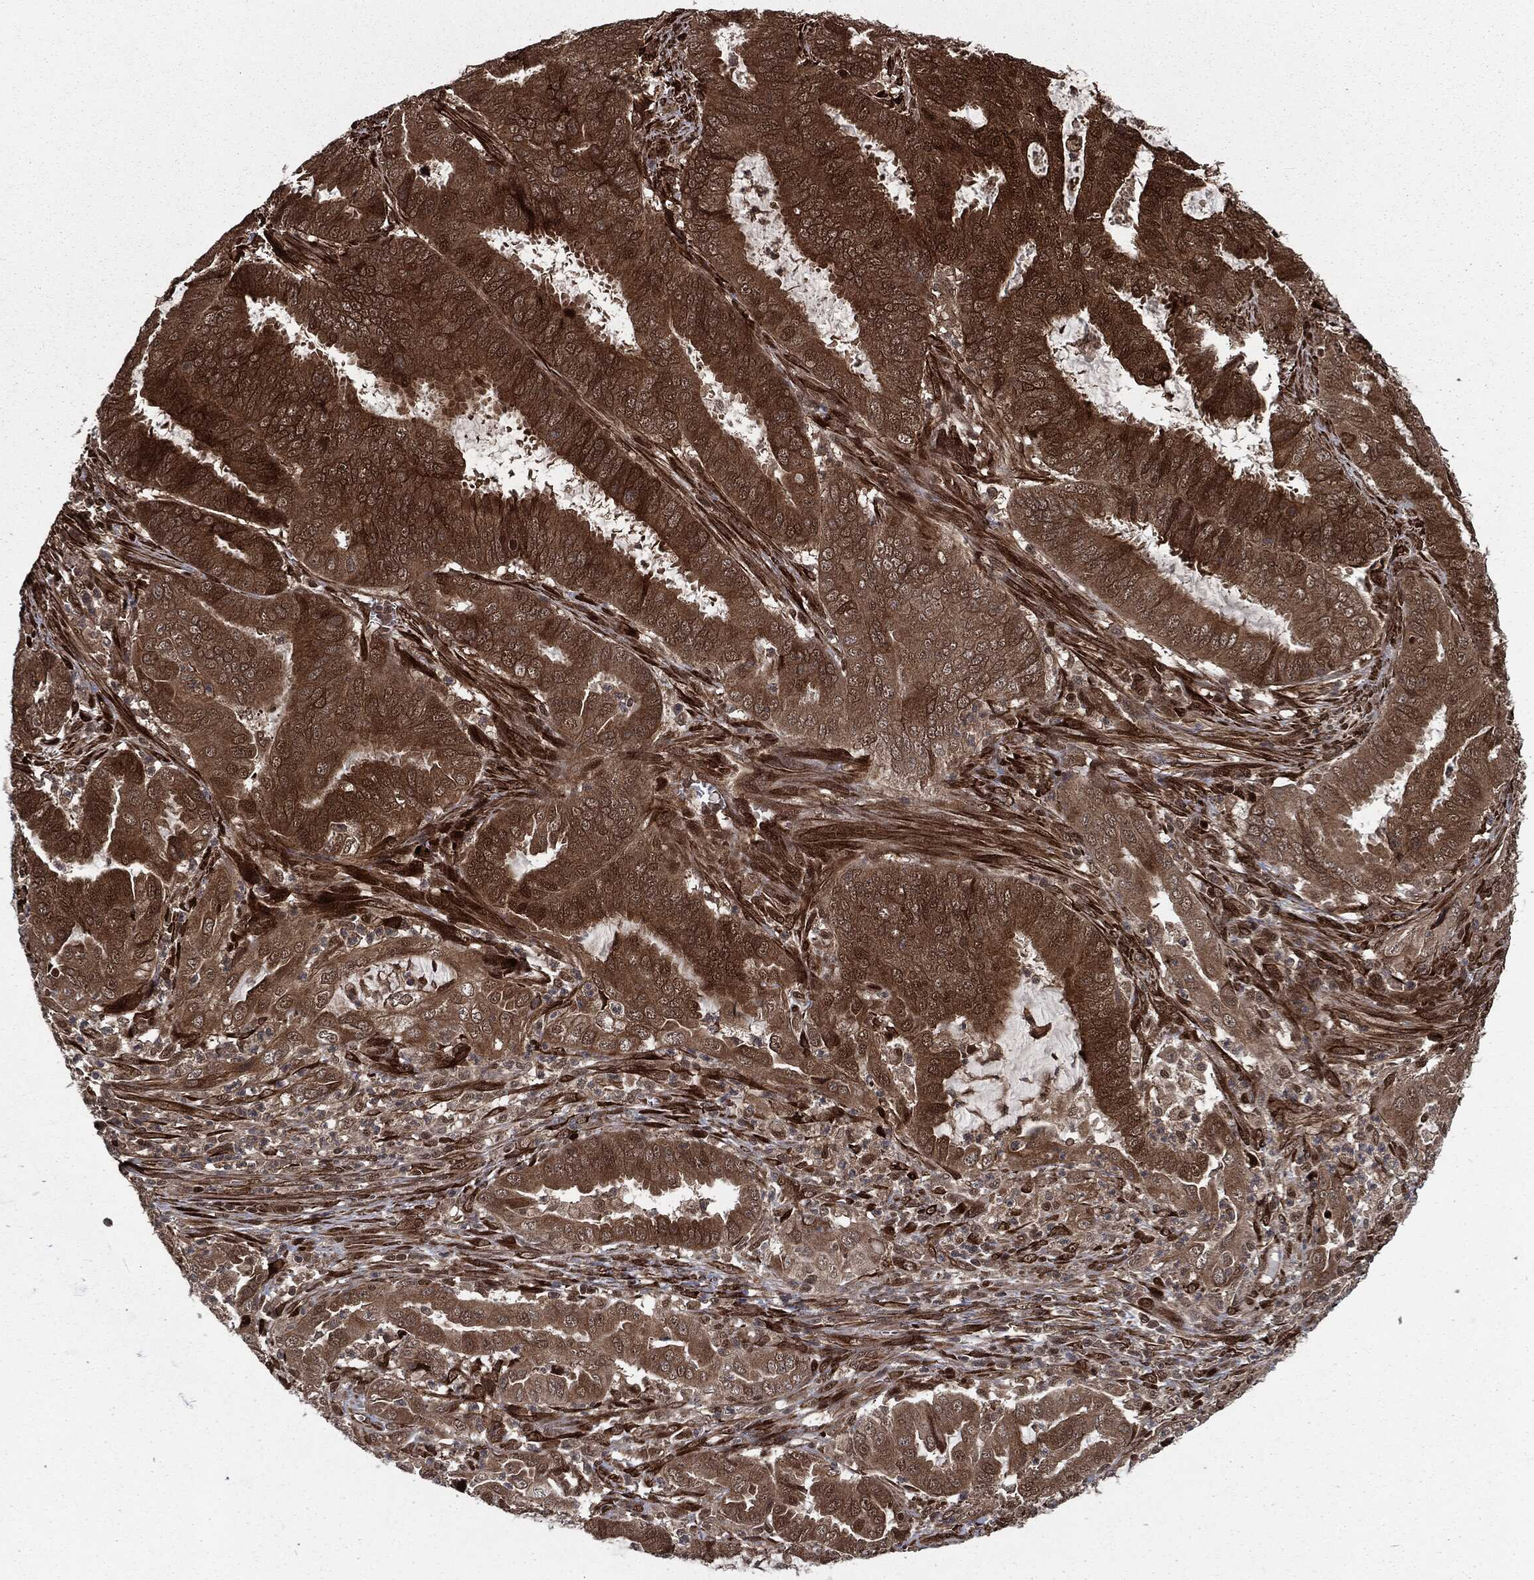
{"staining": {"intensity": "moderate", "quantity": ">75%", "location": "cytoplasmic/membranous,nuclear"}, "tissue": "endometrial cancer", "cell_type": "Tumor cells", "image_type": "cancer", "snomed": [{"axis": "morphology", "description": "Adenocarcinoma, NOS"}, {"axis": "topography", "description": "Endometrium"}], "caption": "Adenocarcinoma (endometrial) stained with a protein marker demonstrates moderate staining in tumor cells.", "gene": "RANBP9", "patient": {"sex": "female", "age": 51}}